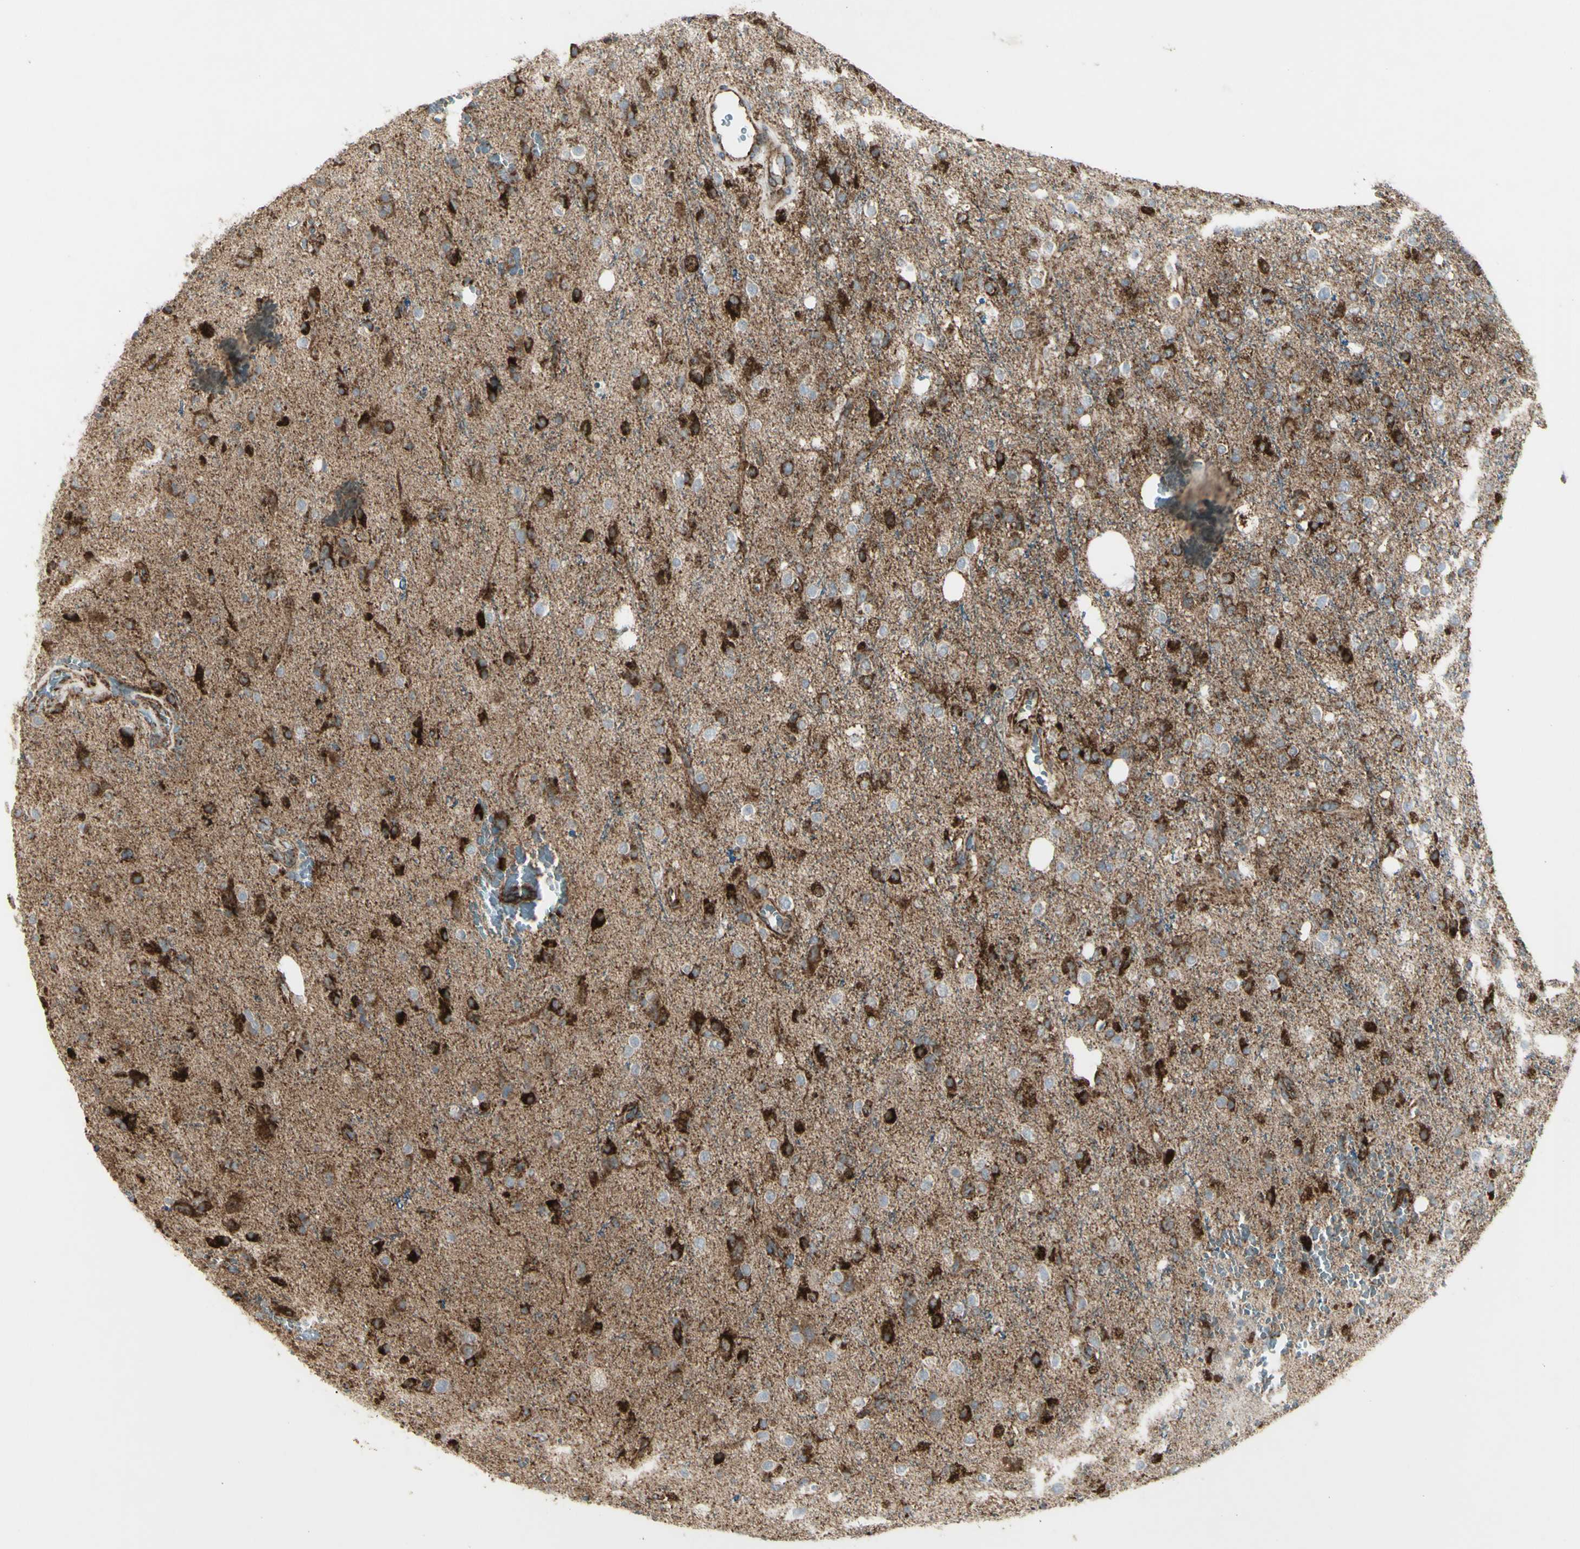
{"staining": {"intensity": "strong", "quantity": "25%-75%", "location": "cytoplasmic/membranous"}, "tissue": "glioma", "cell_type": "Tumor cells", "image_type": "cancer", "snomed": [{"axis": "morphology", "description": "Glioma, malignant, High grade"}, {"axis": "topography", "description": "Brain"}], "caption": "Glioma stained with a brown dye shows strong cytoplasmic/membranous positive staining in about 25%-75% of tumor cells.", "gene": "CYB5R1", "patient": {"sex": "male", "age": 47}}